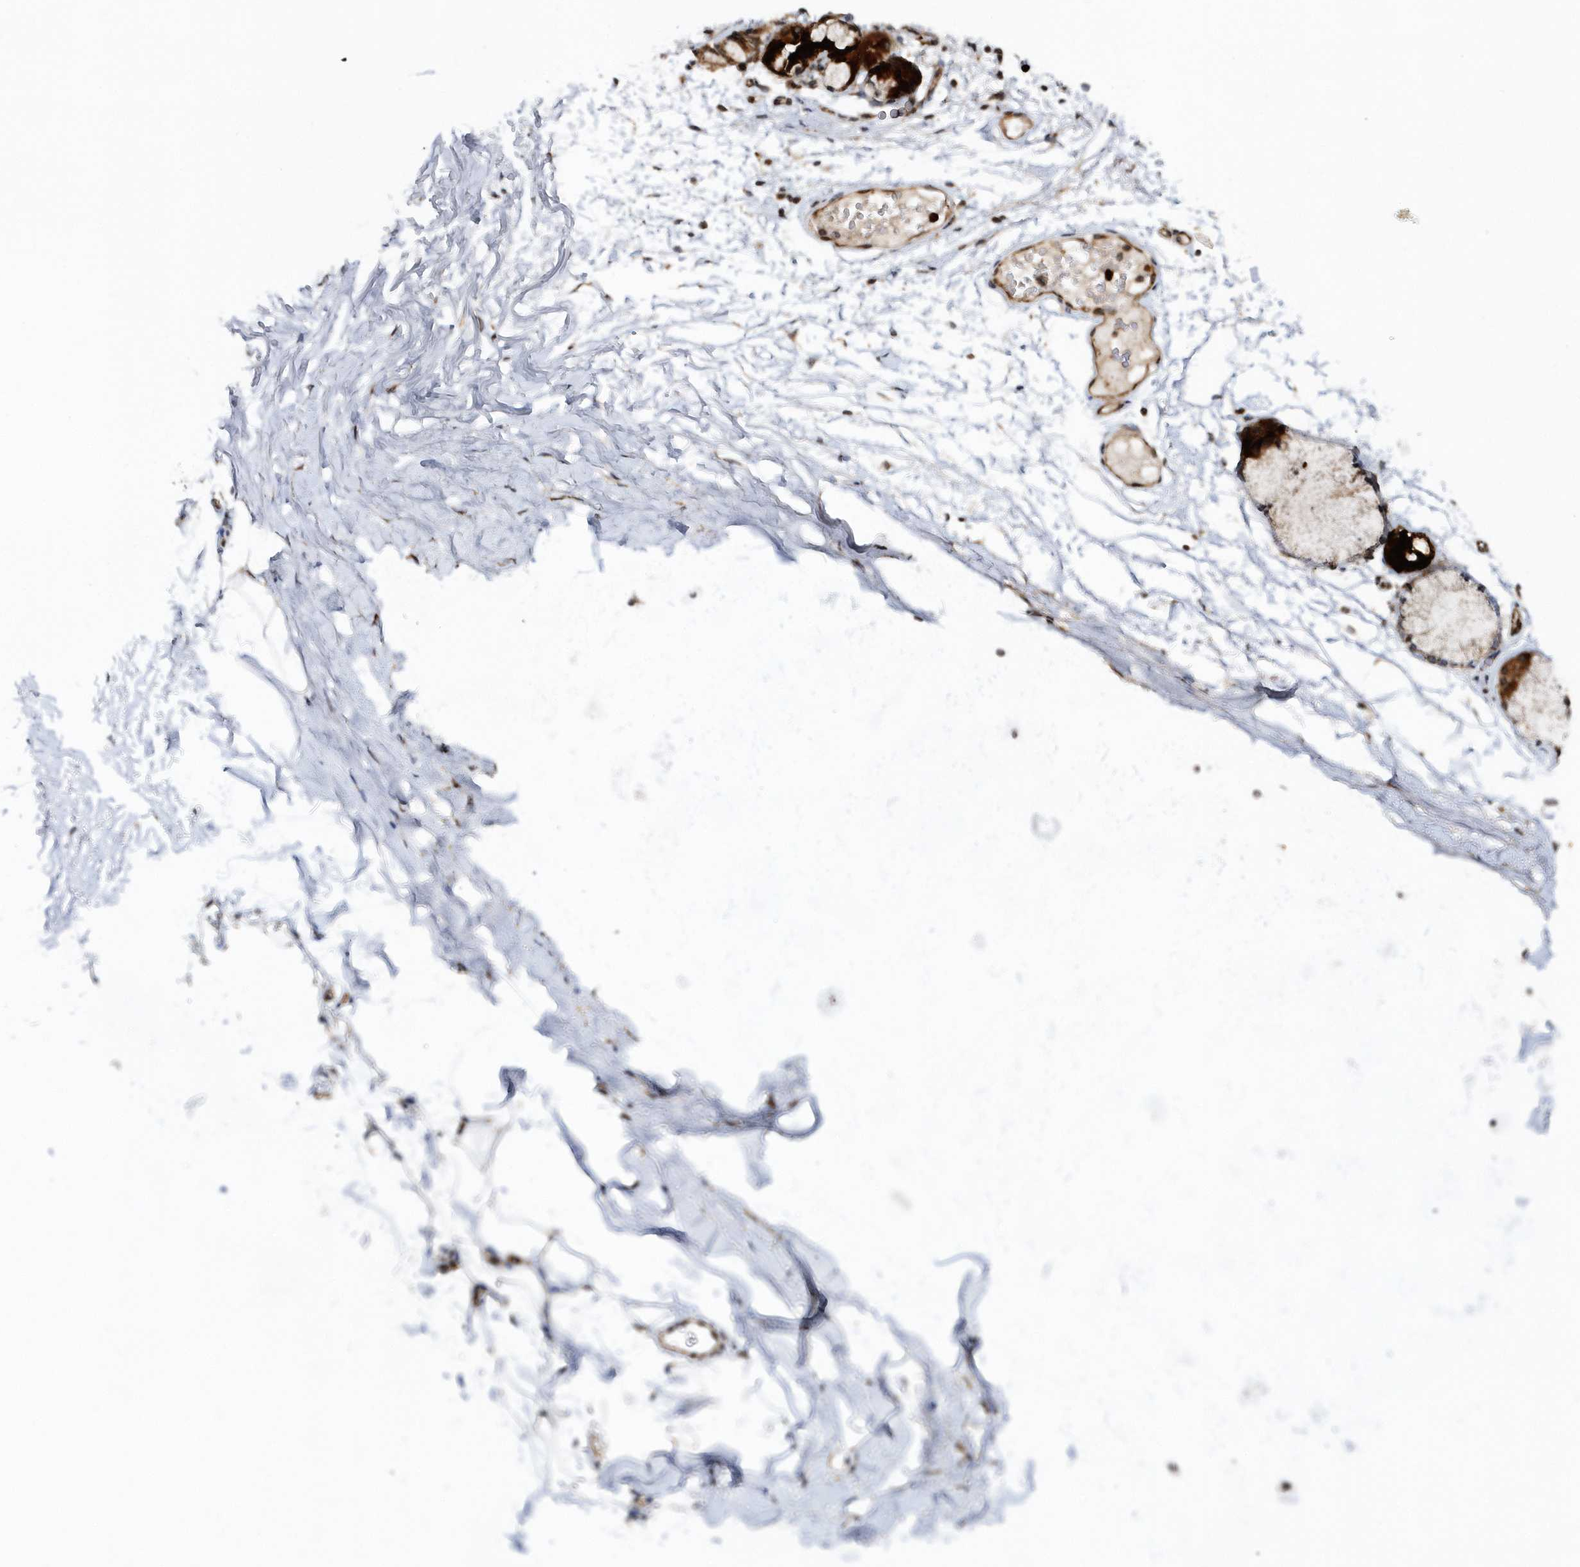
{"staining": {"intensity": "negative", "quantity": "none", "location": "none"}, "tissue": "adipose tissue", "cell_type": "Adipocytes", "image_type": "normal", "snomed": [{"axis": "morphology", "description": "Normal tissue, NOS"}, {"axis": "topography", "description": "Cartilage tissue"}, {"axis": "topography", "description": "Bronchus"}], "caption": "Histopathology image shows no significant protein expression in adipocytes of unremarkable adipose tissue. Nuclei are stained in blue.", "gene": "SOWAHB", "patient": {"sex": "female", "age": 73}}